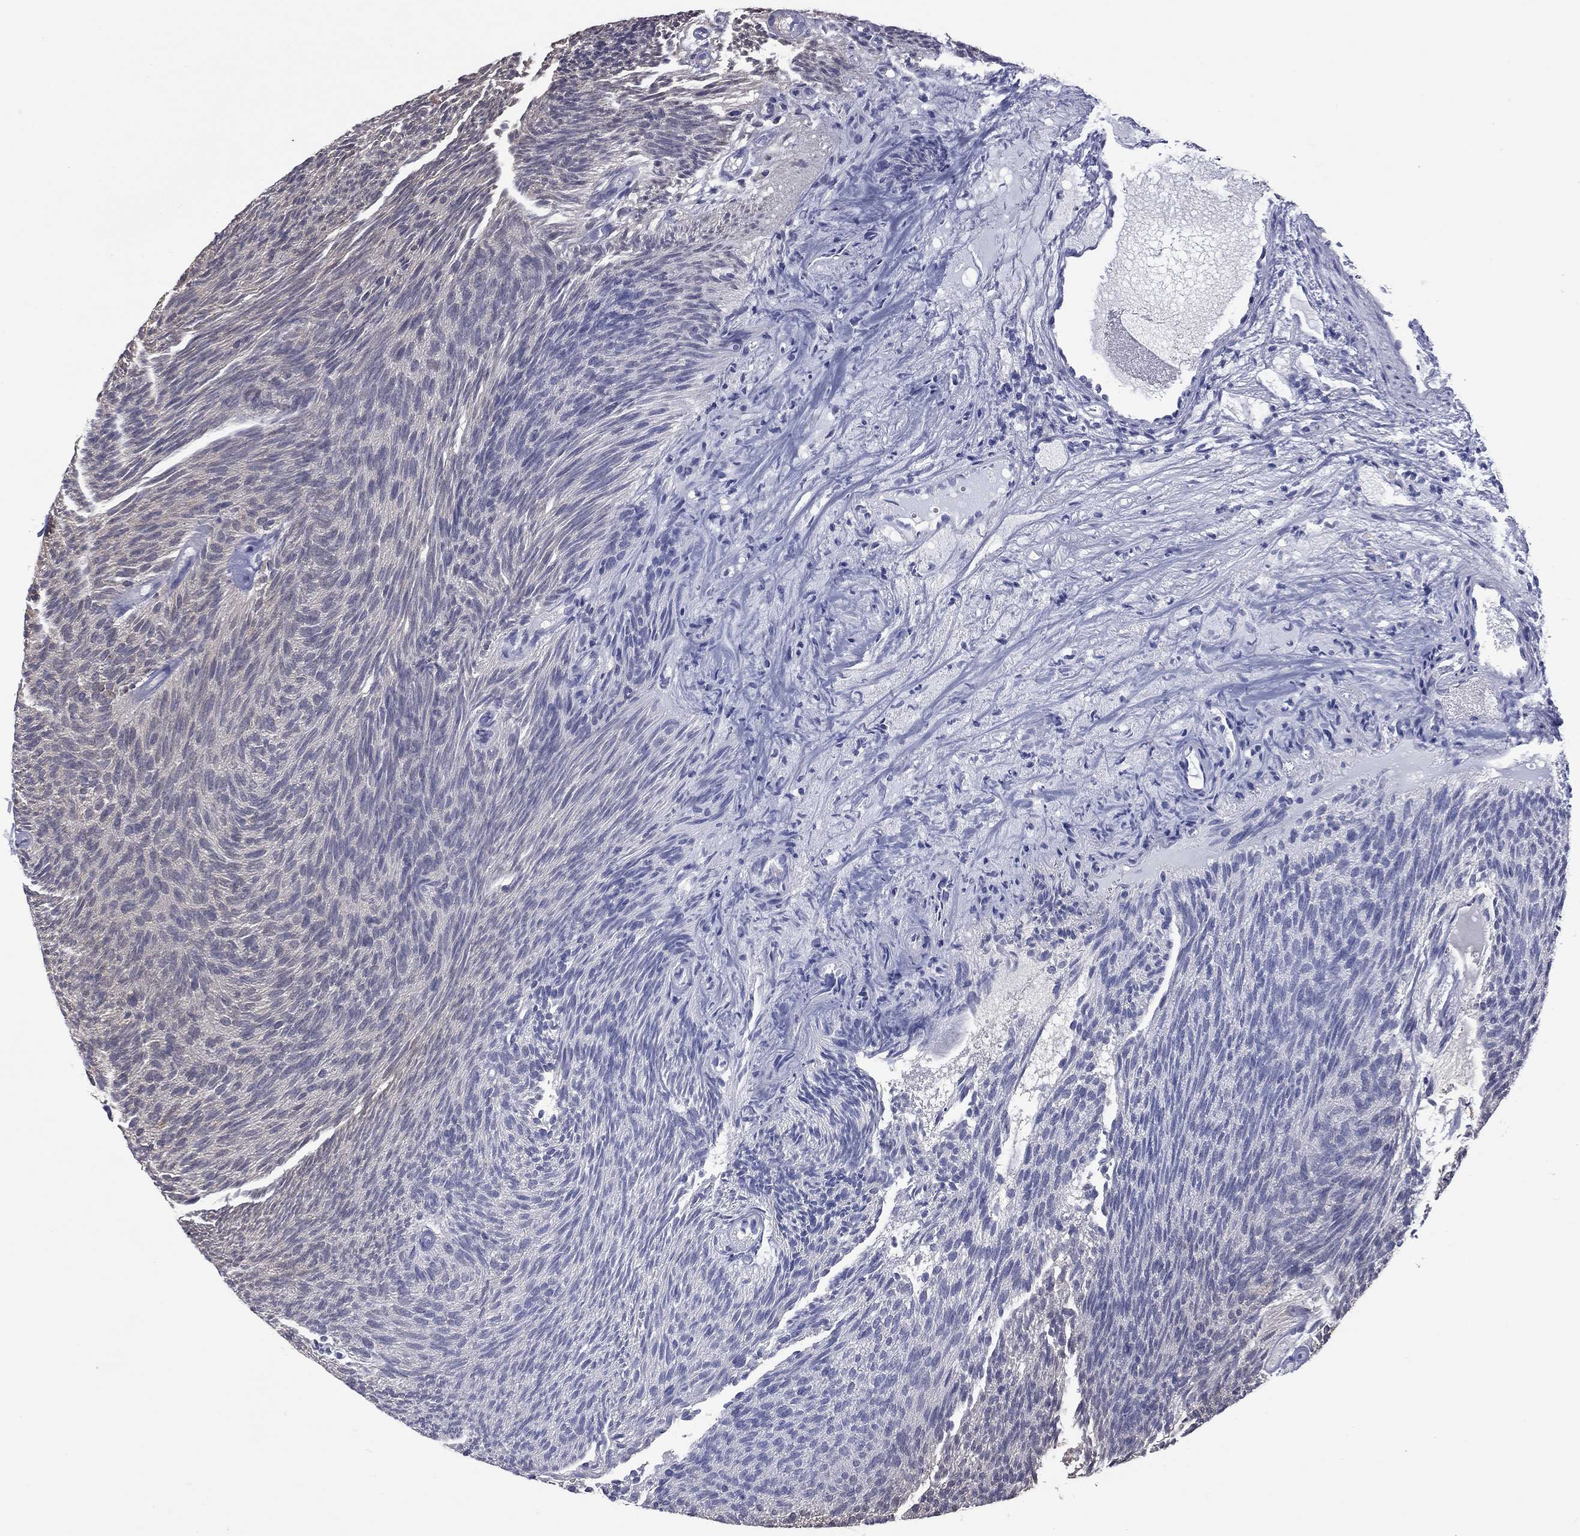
{"staining": {"intensity": "negative", "quantity": "none", "location": "none"}, "tissue": "urothelial cancer", "cell_type": "Tumor cells", "image_type": "cancer", "snomed": [{"axis": "morphology", "description": "Urothelial carcinoma, Low grade"}, {"axis": "topography", "description": "Urinary bladder"}], "caption": "The IHC photomicrograph has no significant staining in tumor cells of urothelial carcinoma (low-grade) tissue.", "gene": "SHOC2", "patient": {"sex": "male", "age": 77}}